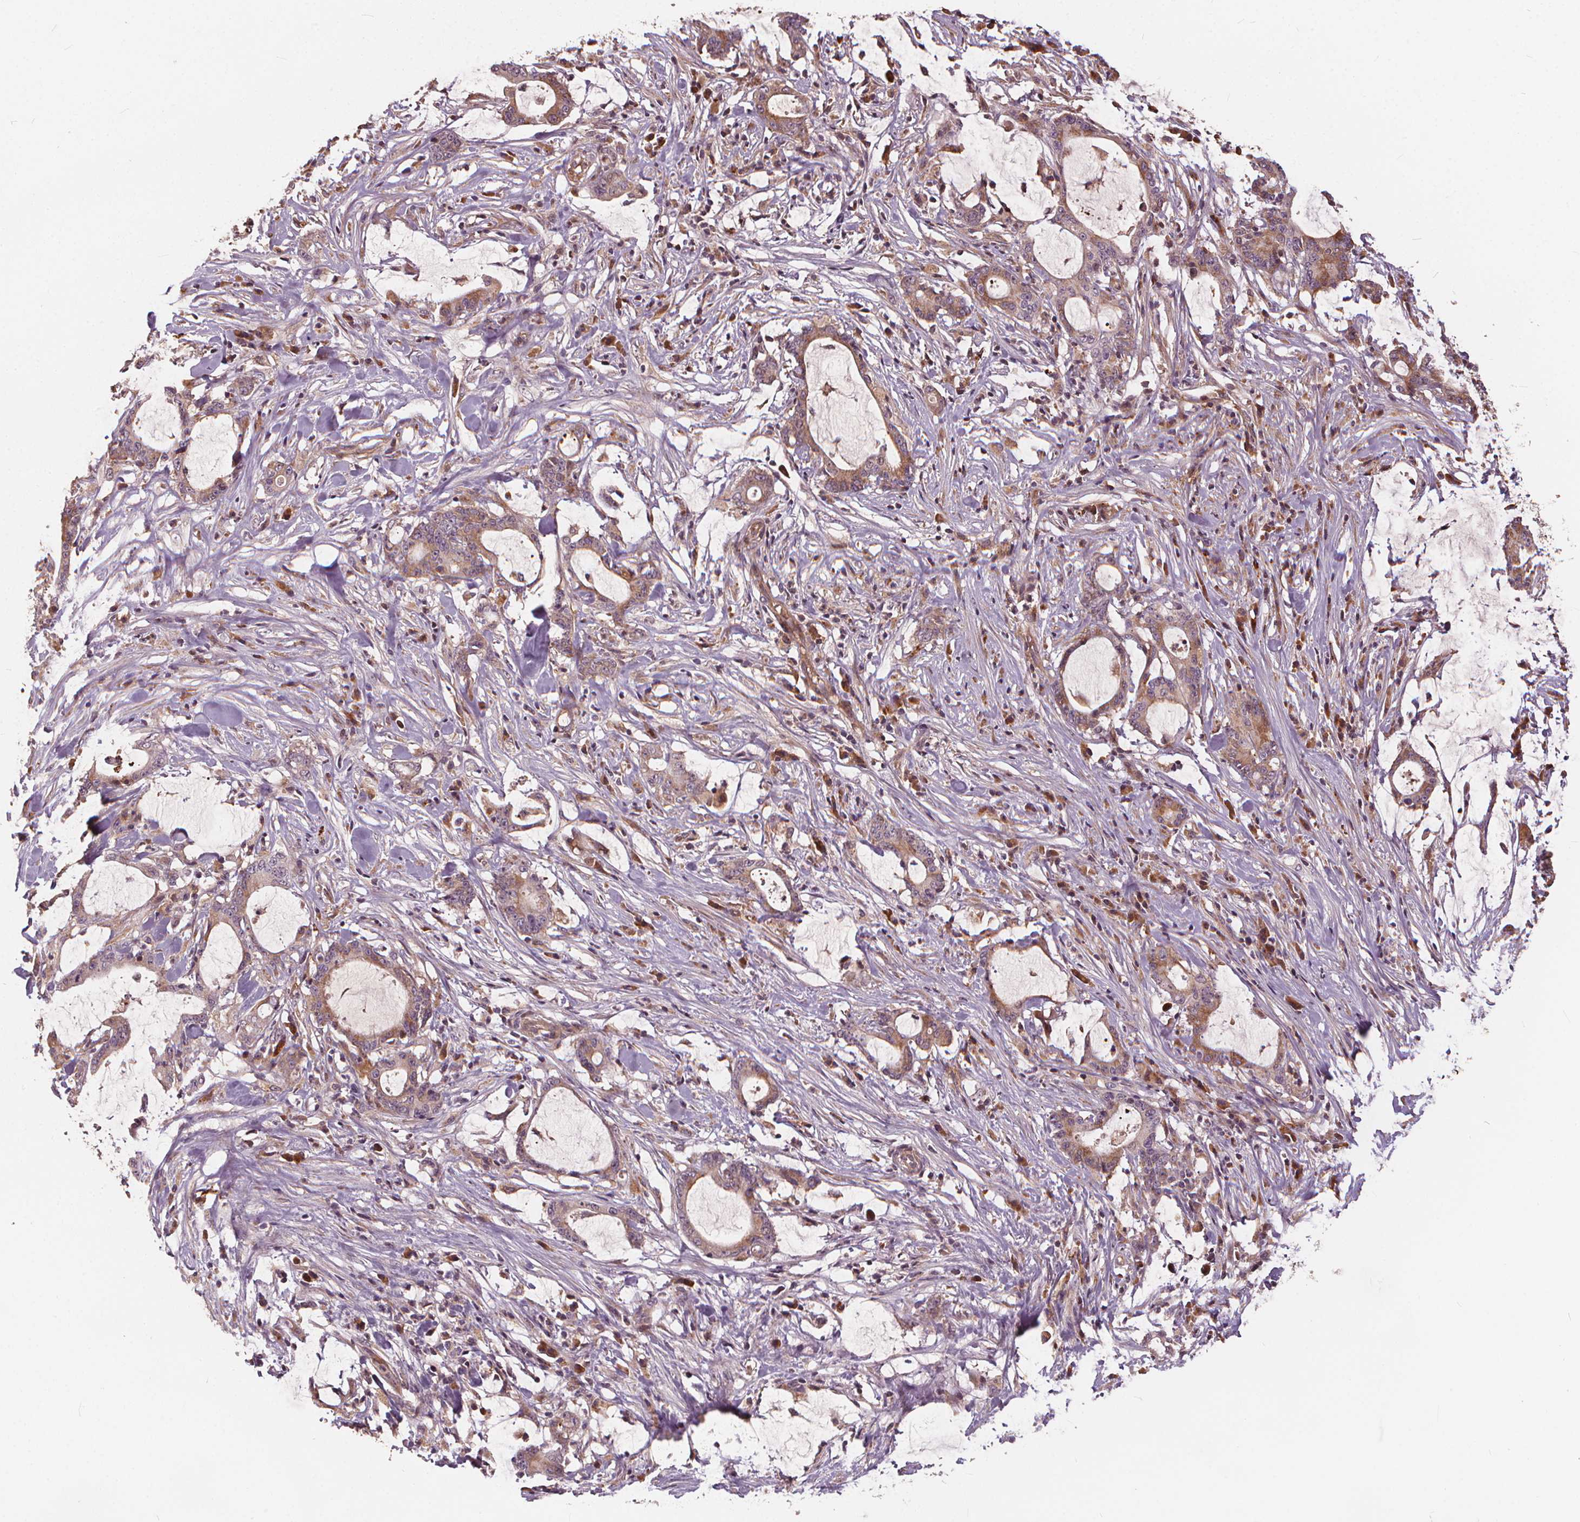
{"staining": {"intensity": "weak", "quantity": ">75%", "location": "cytoplasmic/membranous"}, "tissue": "stomach cancer", "cell_type": "Tumor cells", "image_type": "cancer", "snomed": [{"axis": "morphology", "description": "Adenocarcinoma, NOS"}, {"axis": "topography", "description": "Stomach, upper"}], "caption": "Adenocarcinoma (stomach) stained for a protein exhibits weak cytoplasmic/membranous positivity in tumor cells.", "gene": "IPO13", "patient": {"sex": "male", "age": 68}}